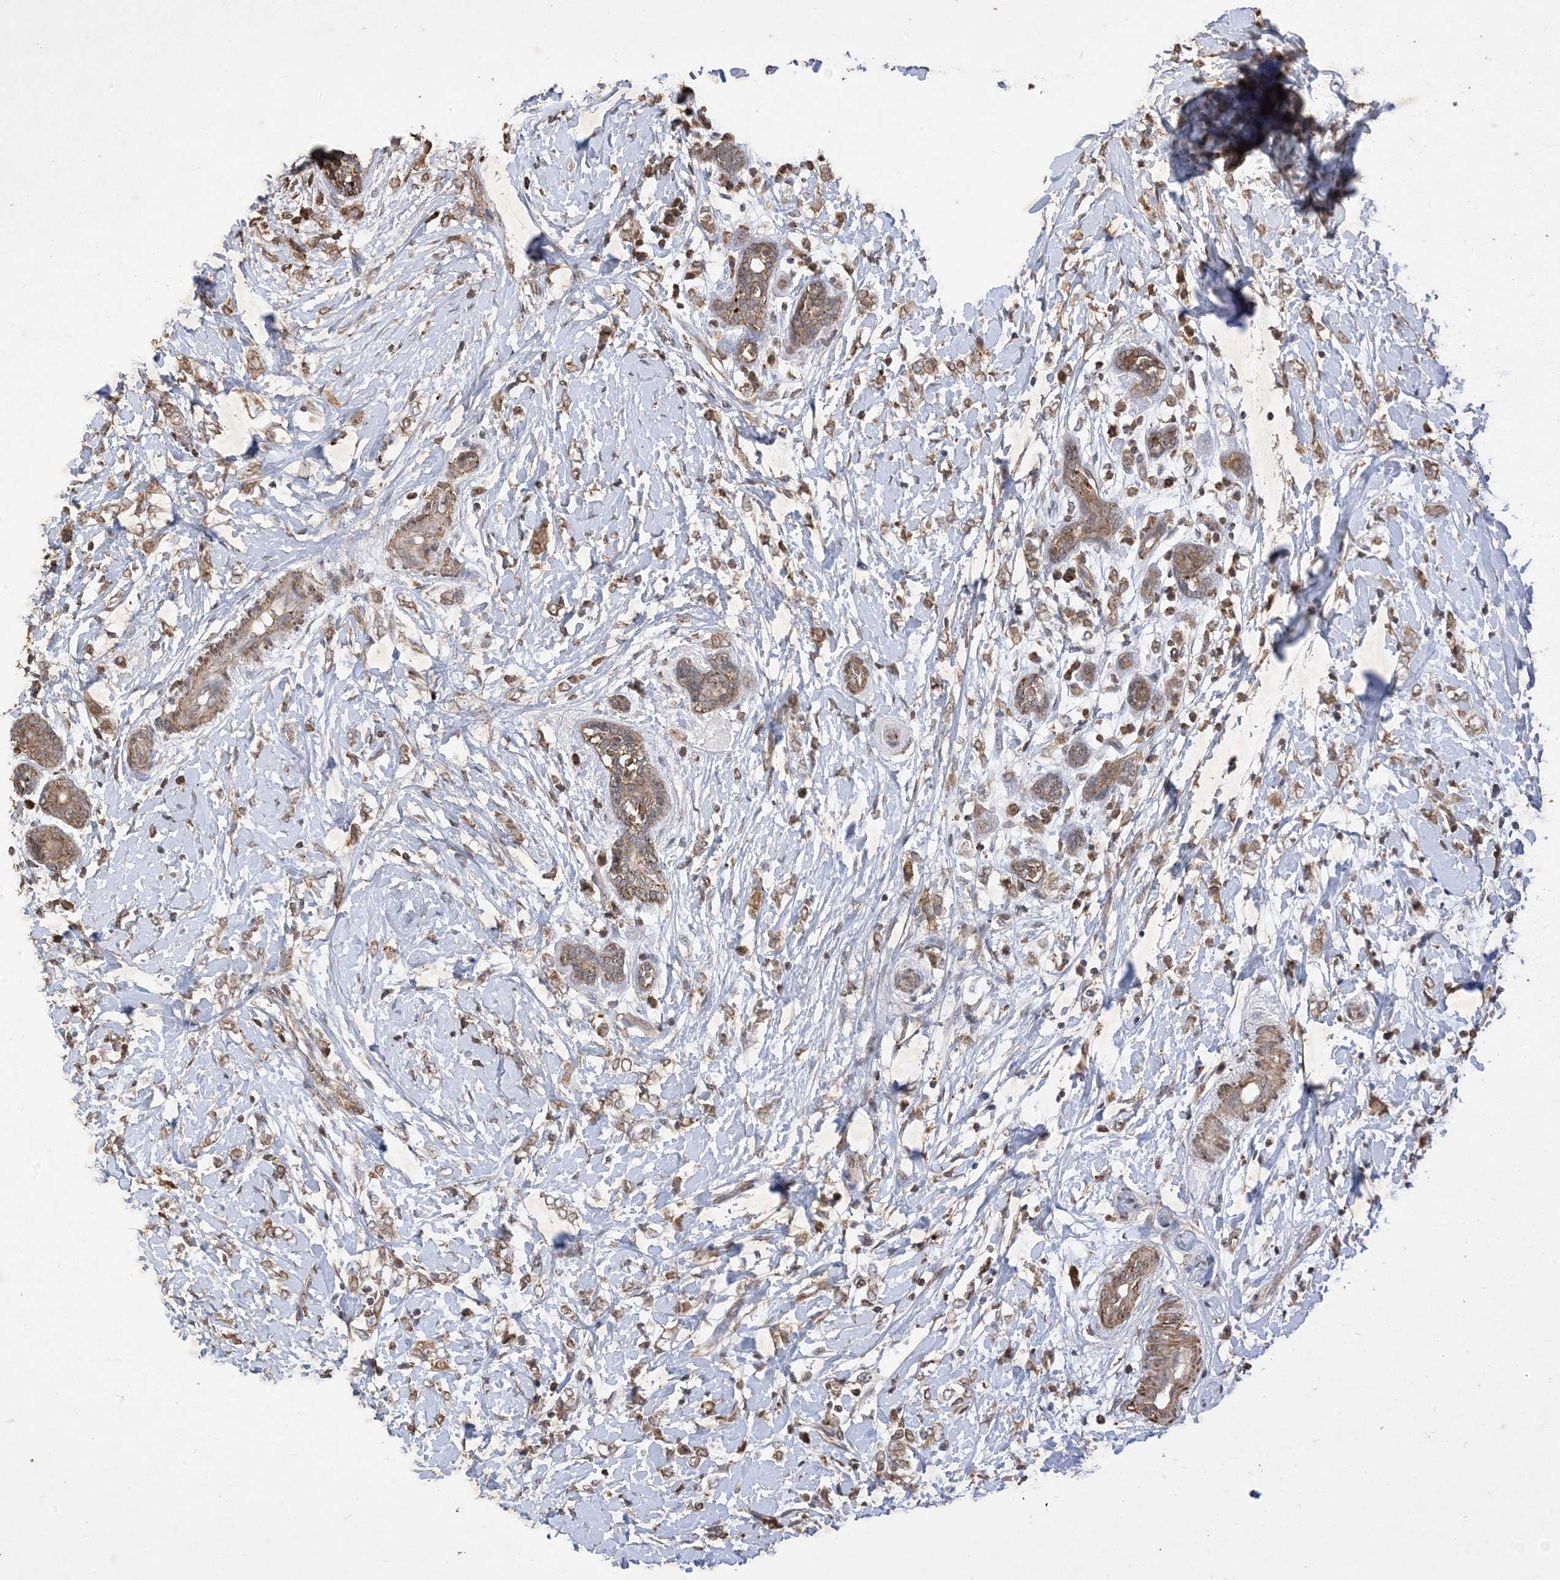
{"staining": {"intensity": "moderate", "quantity": ">75%", "location": "cytoplasmic/membranous"}, "tissue": "breast cancer", "cell_type": "Tumor cells", "image_type": "cancer", "snomed": [{"axis": "morphology", "description": "Normal tissue, NOS"}, {"axis": "morphology", "description": "Lobular carcinoma"}, {"axis": "topography", "description": "Breast"}], "caption": "This is an image of immunohistochemistry staining of breast cancer, which shows moderate expression in the cytoplasmic/membranous of tumor cells.", "gene": "HPS4", "patient": {"sex": "female", "age": 47}}